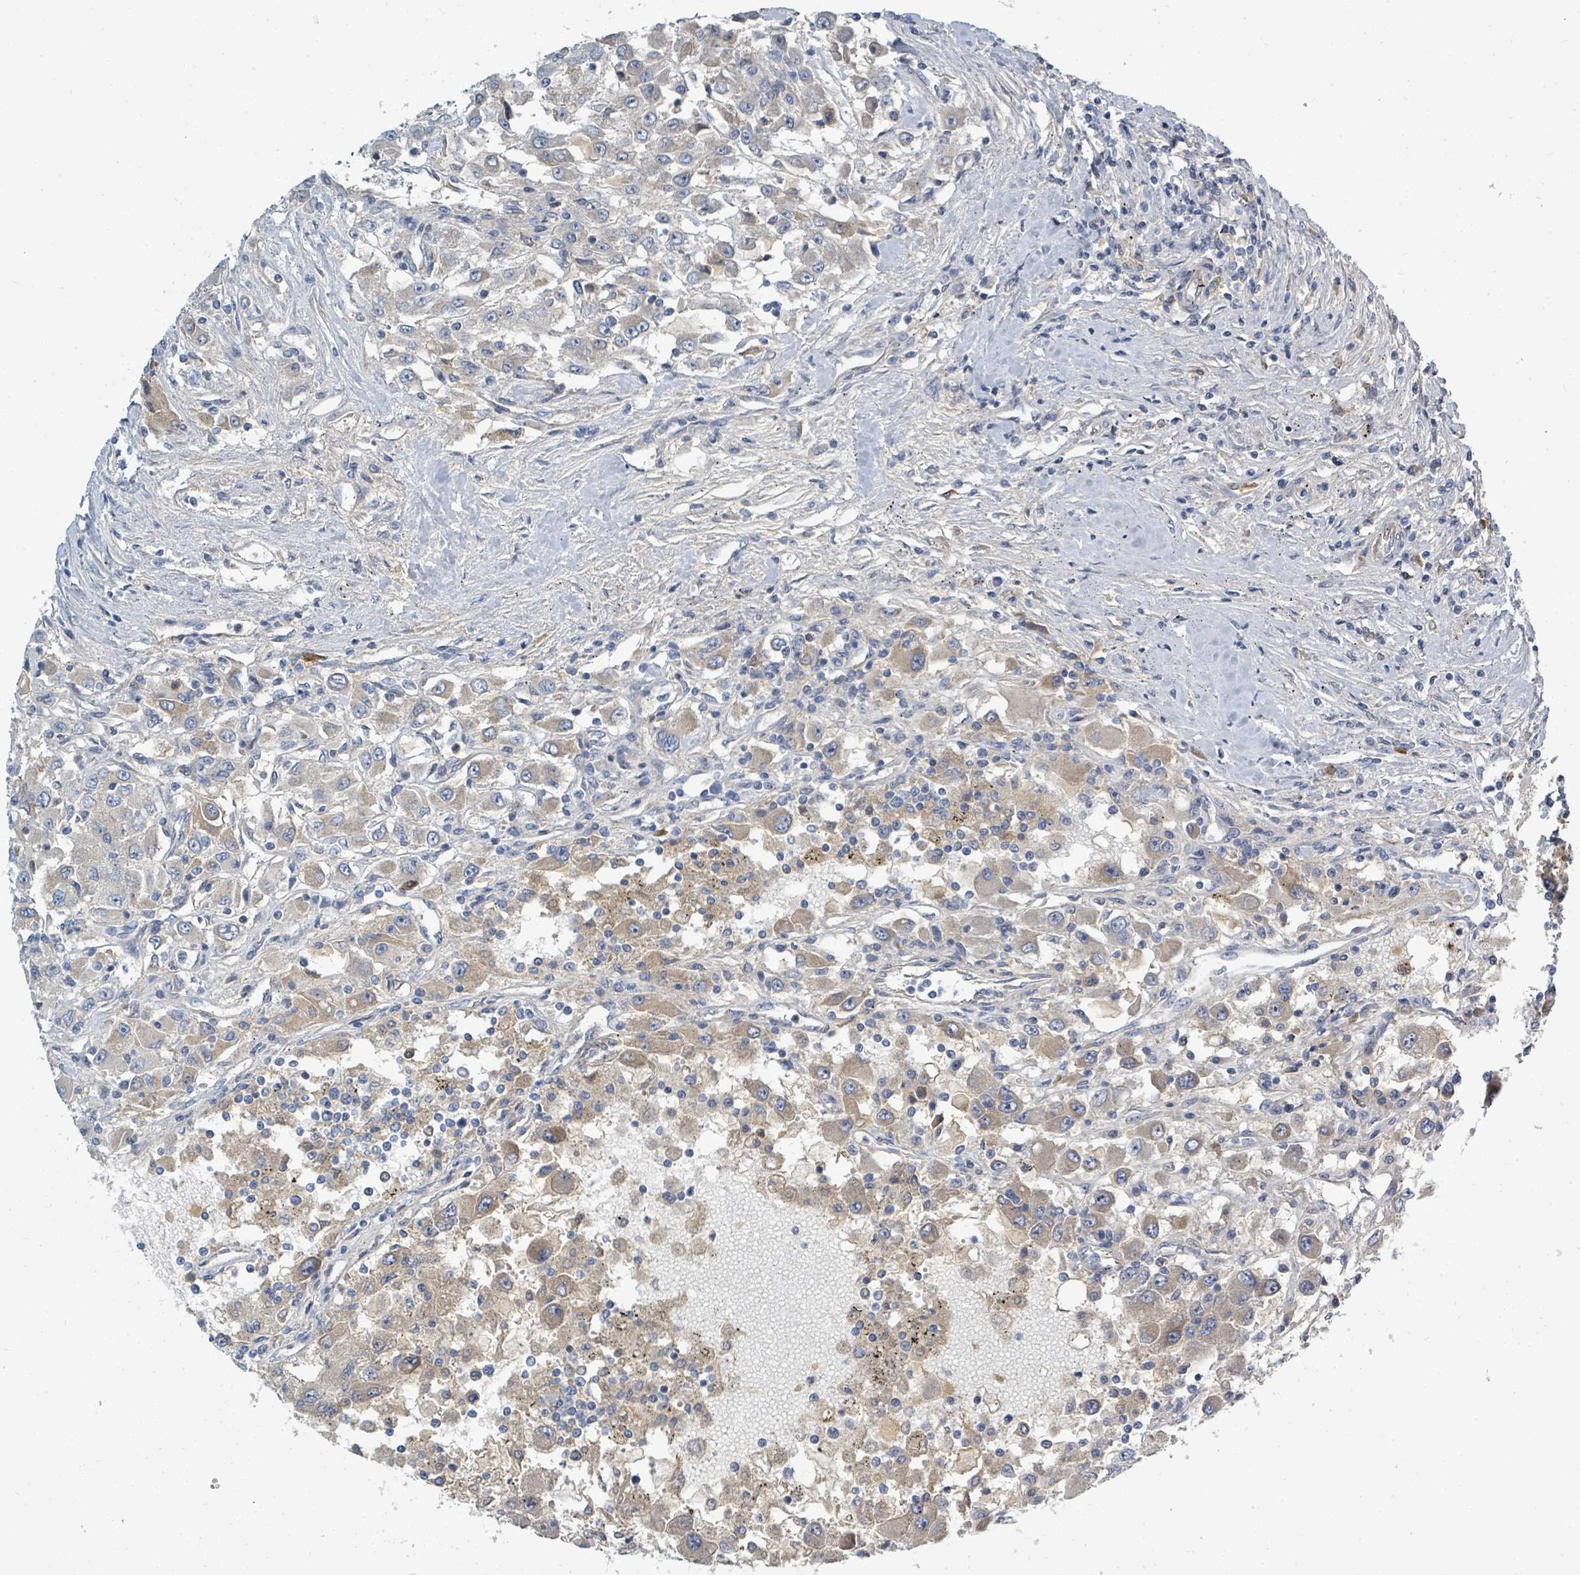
{"staining": {"intensity": "weak", "quantity": "25%-75%", "location": "cytoplasmic/membranous"}, "tissue": "renal cancer", "cell_type": "Tumor cells", "image_type": "cancer", "snomed": [{"axis": "morphology", "description": "Adenocarcinoma, NOS"}, {"axis": "topography", "description": "Kidney"}], "caption": "Tumor cells reveal low levels of weak cytoplasmic/membranous positivity in about 25%-75% of cells in adenocarcinoma (renal). The protein is shown in brown color, while the nuclei are stained blue.", "gene": "SLC25A23", "patient": {"sex": "female", "age": 67}}